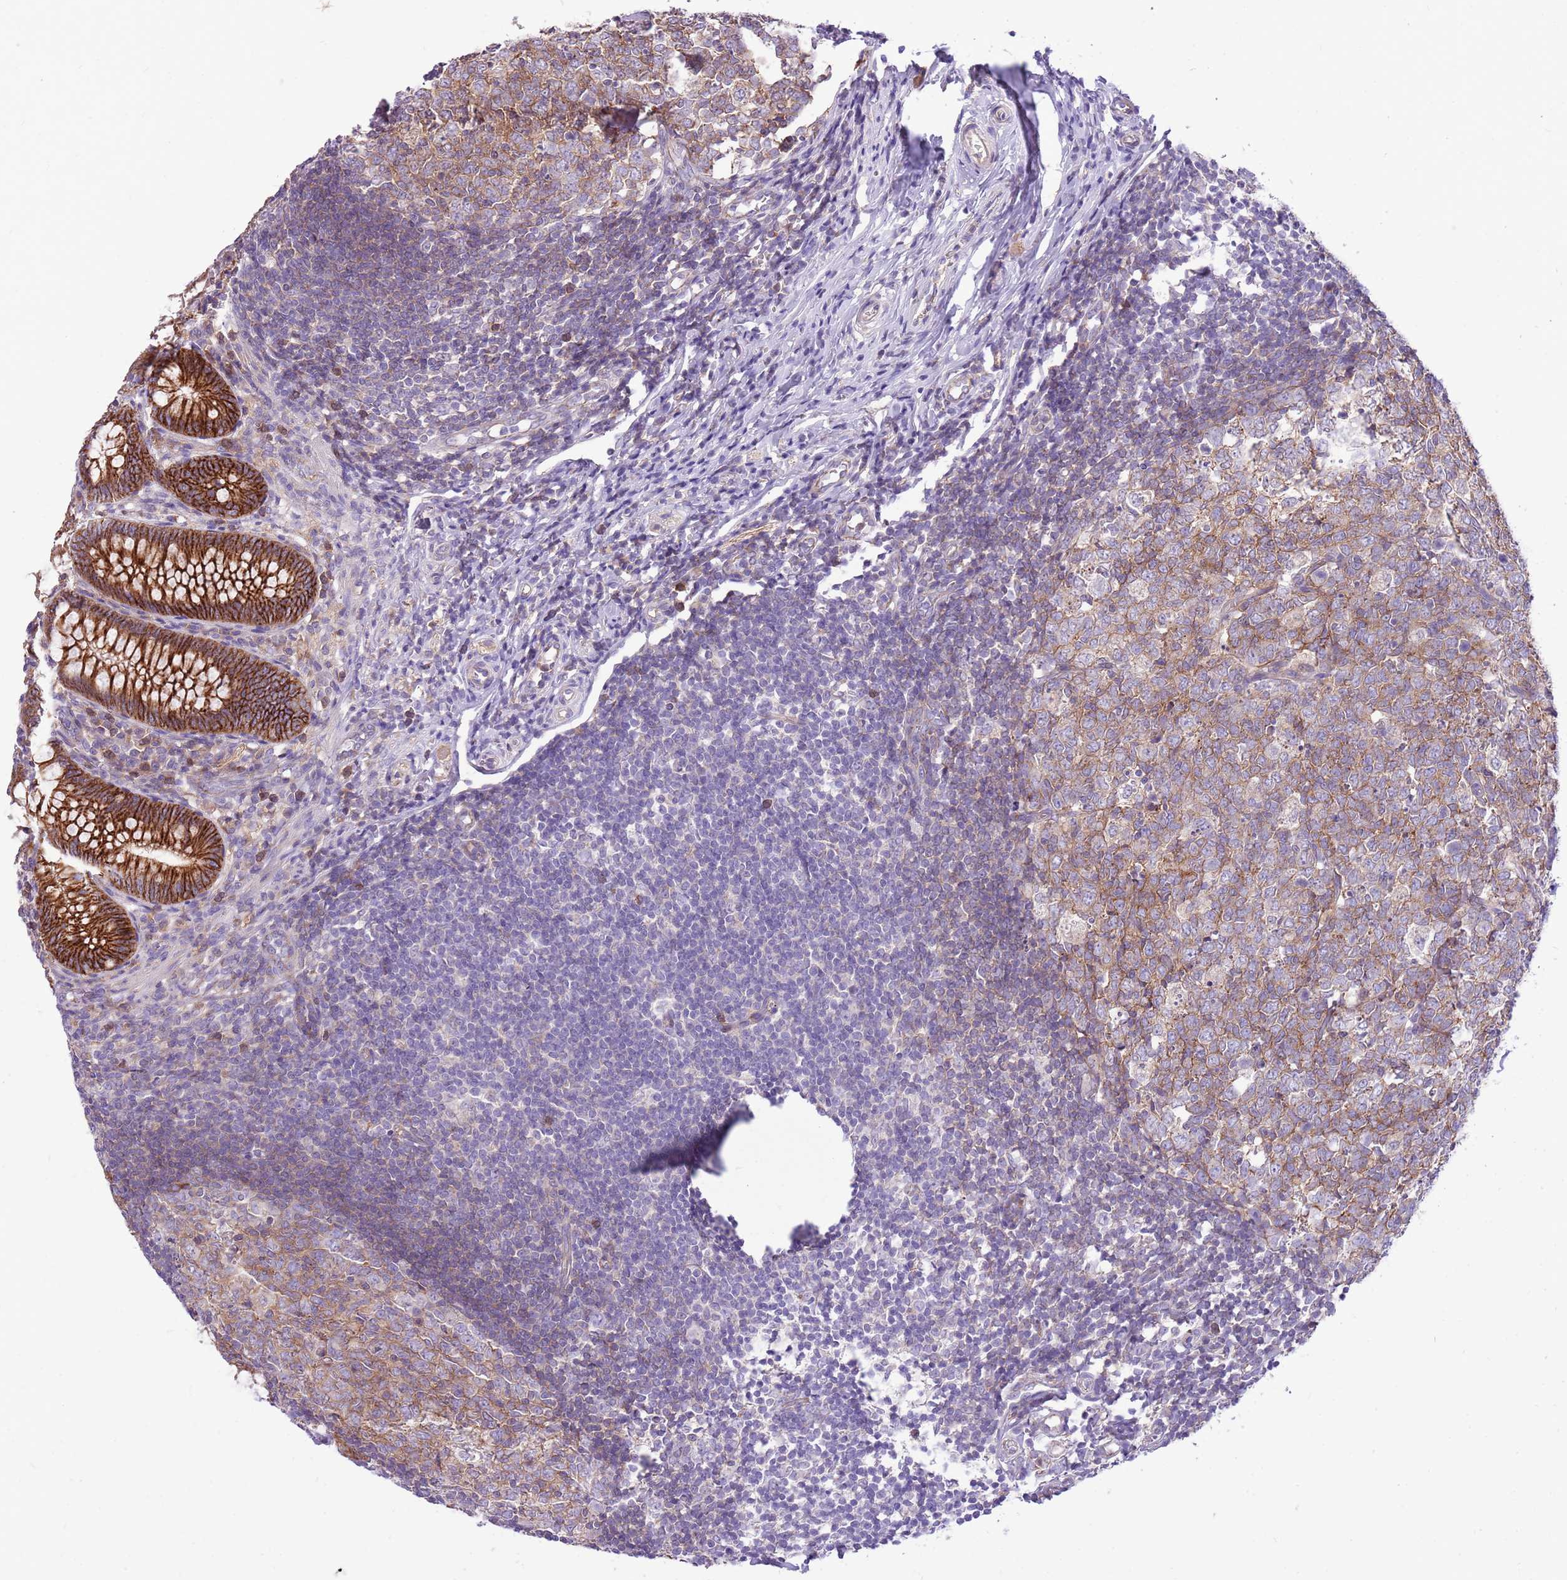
{"staining": {"intensity": "strong", "quantity": ">75%", "location": "cytoplasmic/membranous"}, "tissue": "appendix", "cell_type": "Glandular cells", "image_type": "normal", "snomed": [{"axis": "morphology", "description": "Normal tissue, NOS"}, {"axis": "topography", "description": "Appendix"}], "caption": "Immunohistochemistry (IHC) (DAB) staining of unremarkable appendix shows strong cytoplasmic/membranous protein staining in approximately >75% of glandular cells.", "gene": "WDR90", "patient": {"sex": "male", "age": 14}}